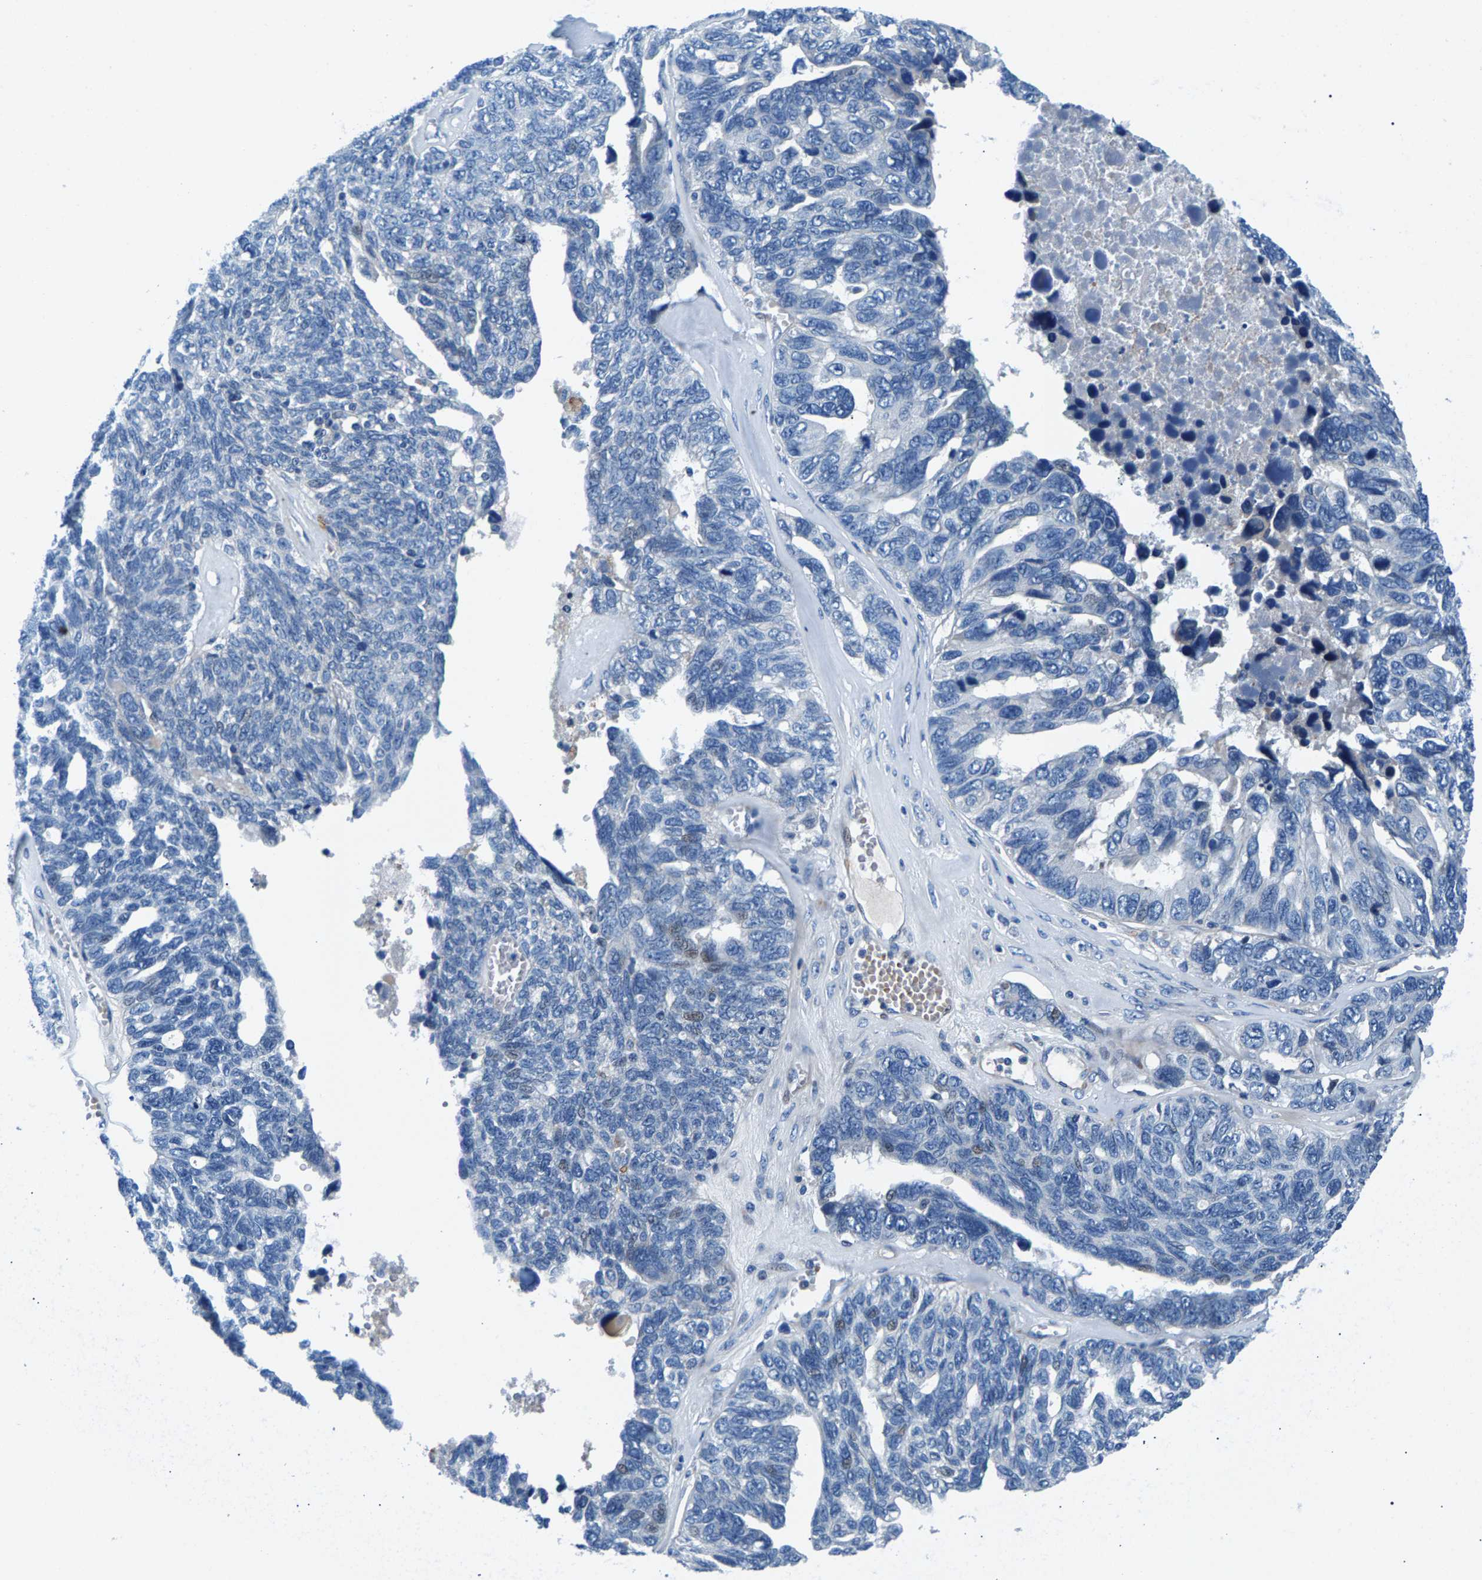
{"staining": {"intensity": "negative", "quantity": "none", "location": "none"}, "tissue": "ovarian cancer", "cell_type": "Tumor cells", "image_type": "cancer", "snomed": [{"axis": "morphology", "description": "Cystadenocarcinoma, serous, NOS"}, {"axis": "topography", "description": "Ovary"}], "caption": "Immunohistochemical staining of human serous cystadenocarcinoma (ovarian) reveals no significant expression in tumor cells.", "gene": "CDRT4", "patient": {"sex": "female", "age": 79}}